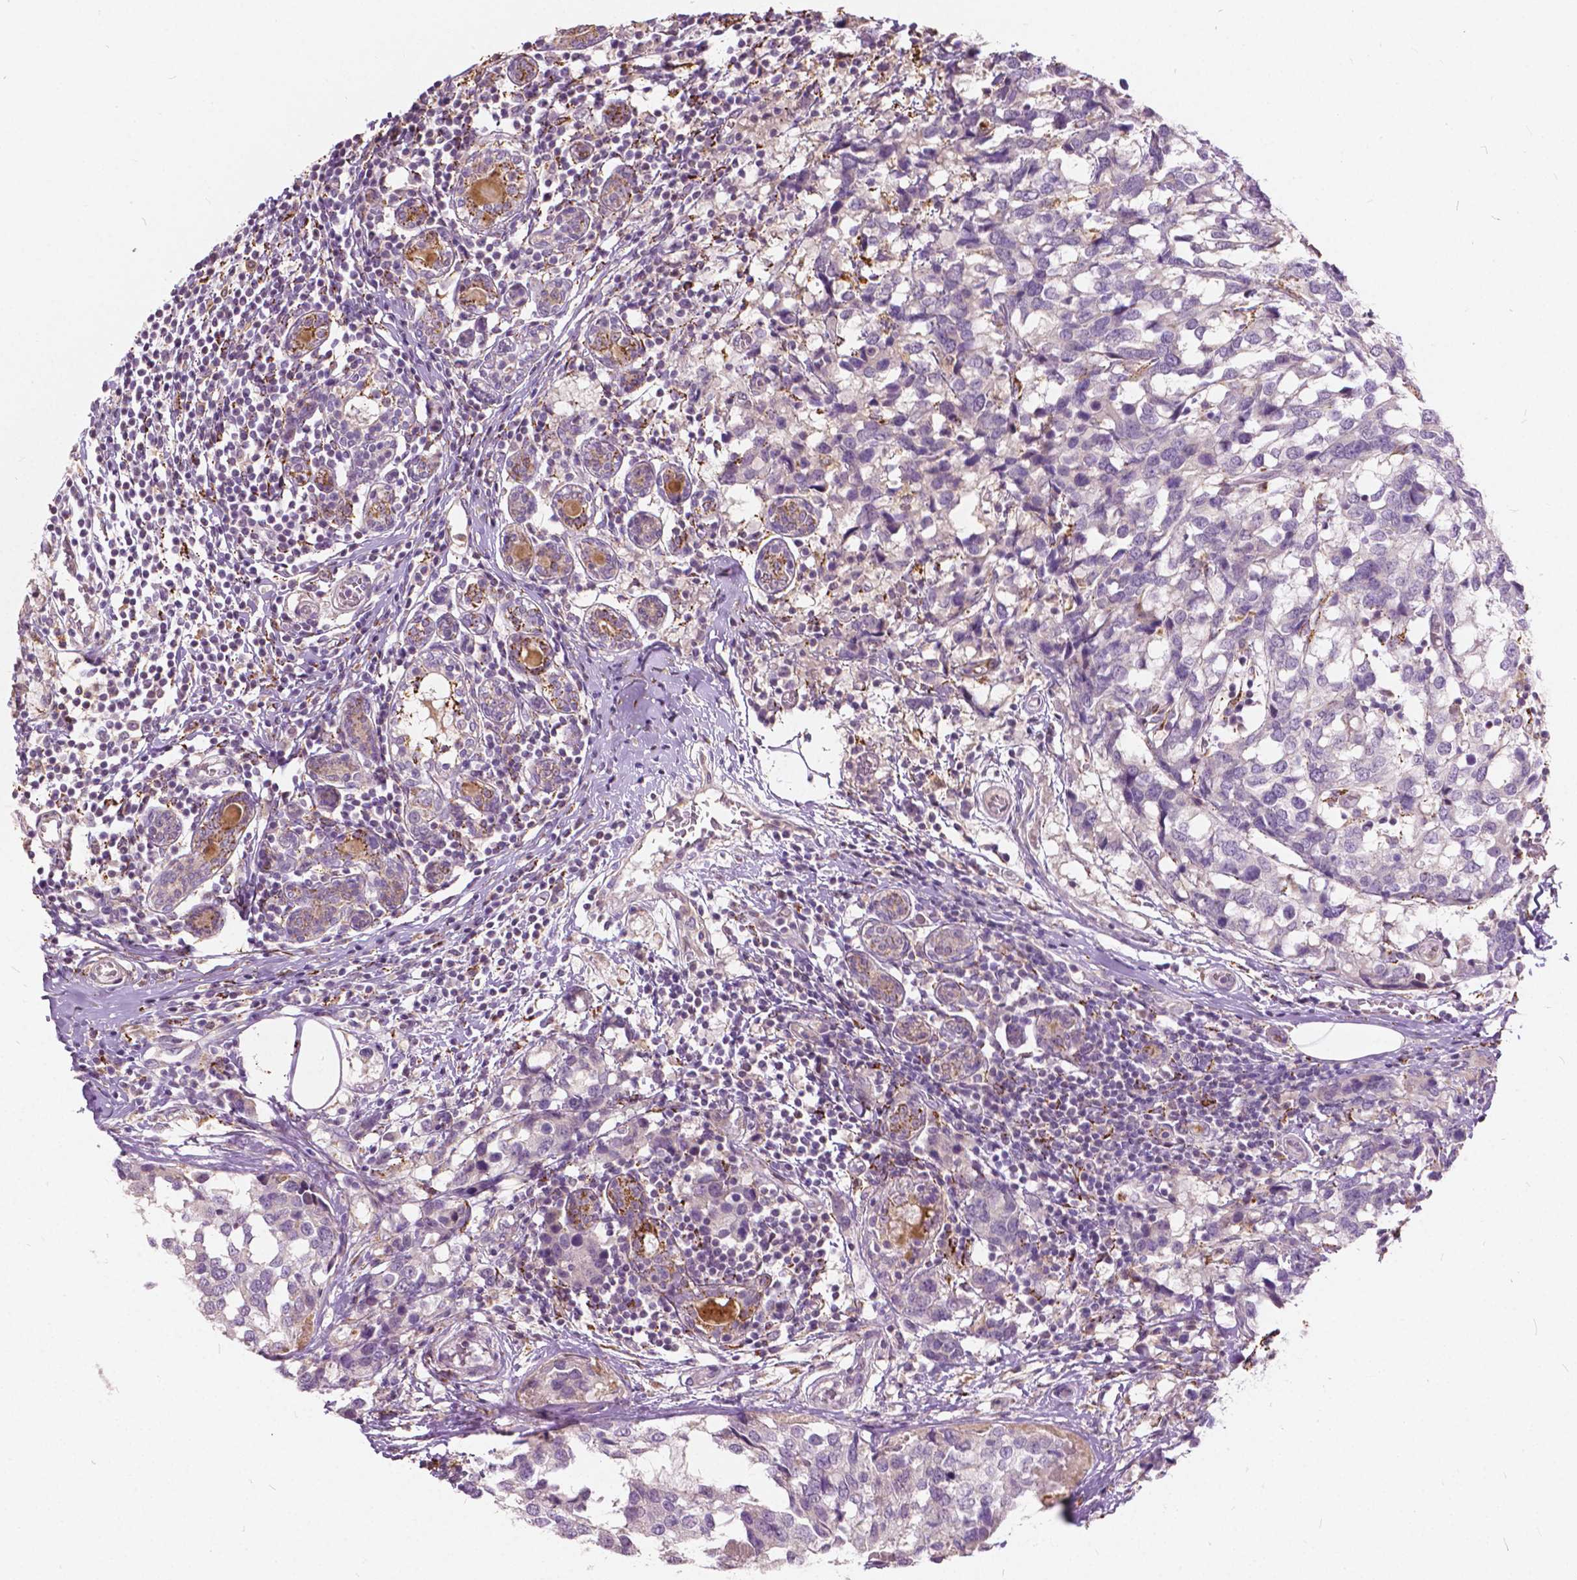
{"staining": {"intensity": "negative", "quantity": "none", "location": "none"}, "tissue": "breast cancer", "cell_type": "Tumor cells", "image_type": "cancer", "snomed": [{"axis": "morphology", "description": "Lobular carcinoma"}, {"axis": "topography", "description": "Breast"}], "caption": "This is an IHC image of breast lobular carcinoma. There is no positivity in tumor cells.", "gene": "DLX6", "patient": {"sex": "female", "age": 59}}